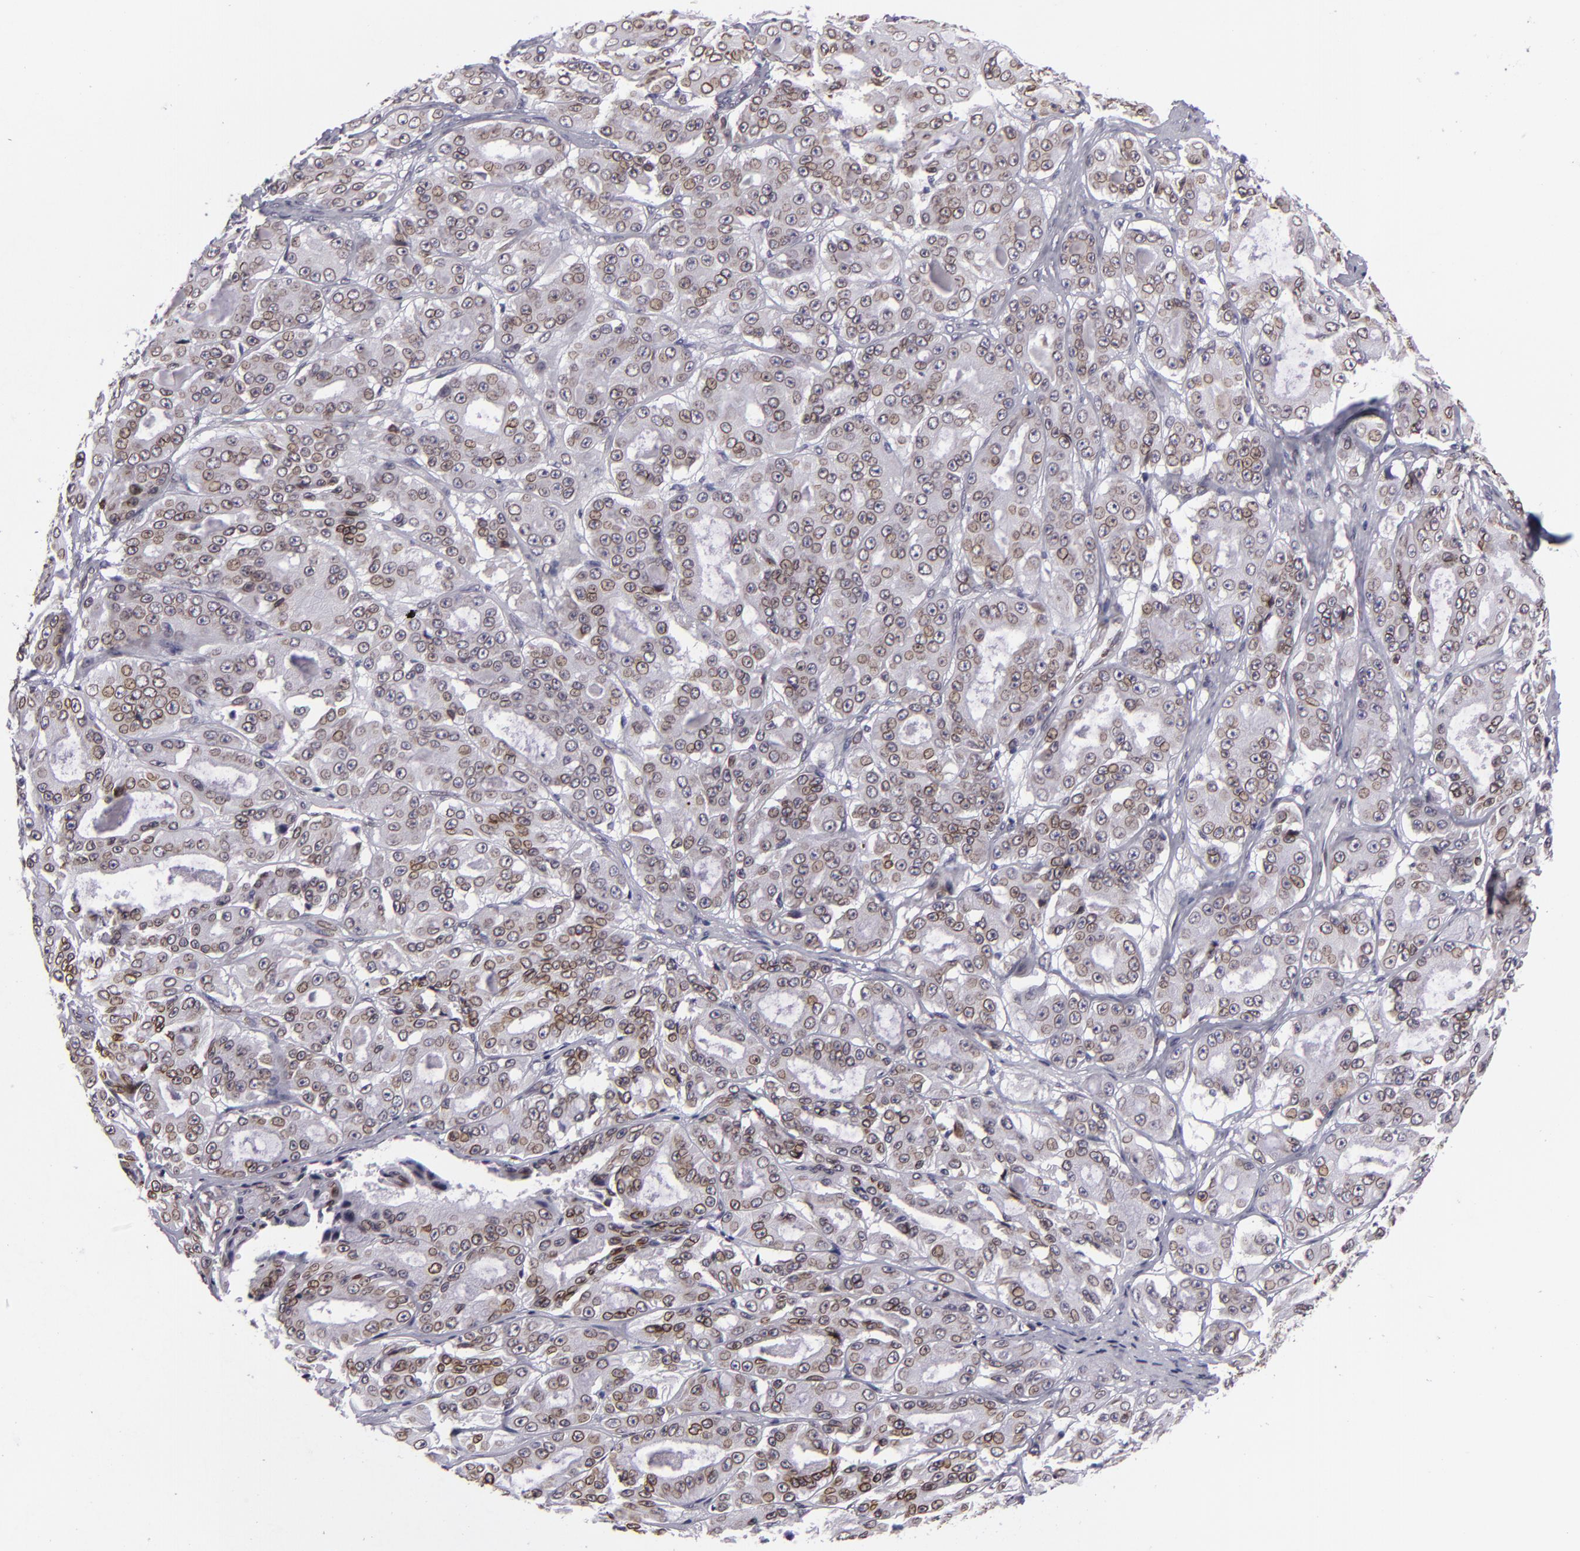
{"staining": {"intensity": "moderate", "quantity": "25%-75%", "location": "nuclear"}, "tissue": "ovarian cancer", "cell_type": "Tumor cells", "image_type": "cancer", "snomed": [{"axis": "morphology", "description": "Carcinoma, endometroid"}, {"axis": "topography", "description": "Ovary"}], "caption": "Immunohistochemical staining of human endometroid carcinoma (ovarian) displays medium levels of moderate nuclear staining in approximately 25%-75% of tumor cells. Immunohistochemistry (ihc) stains the protein of interest in brown and the nuclei are stained blue.", "gene": "EMD", "patient": {"sex": "female", "age": 61}}